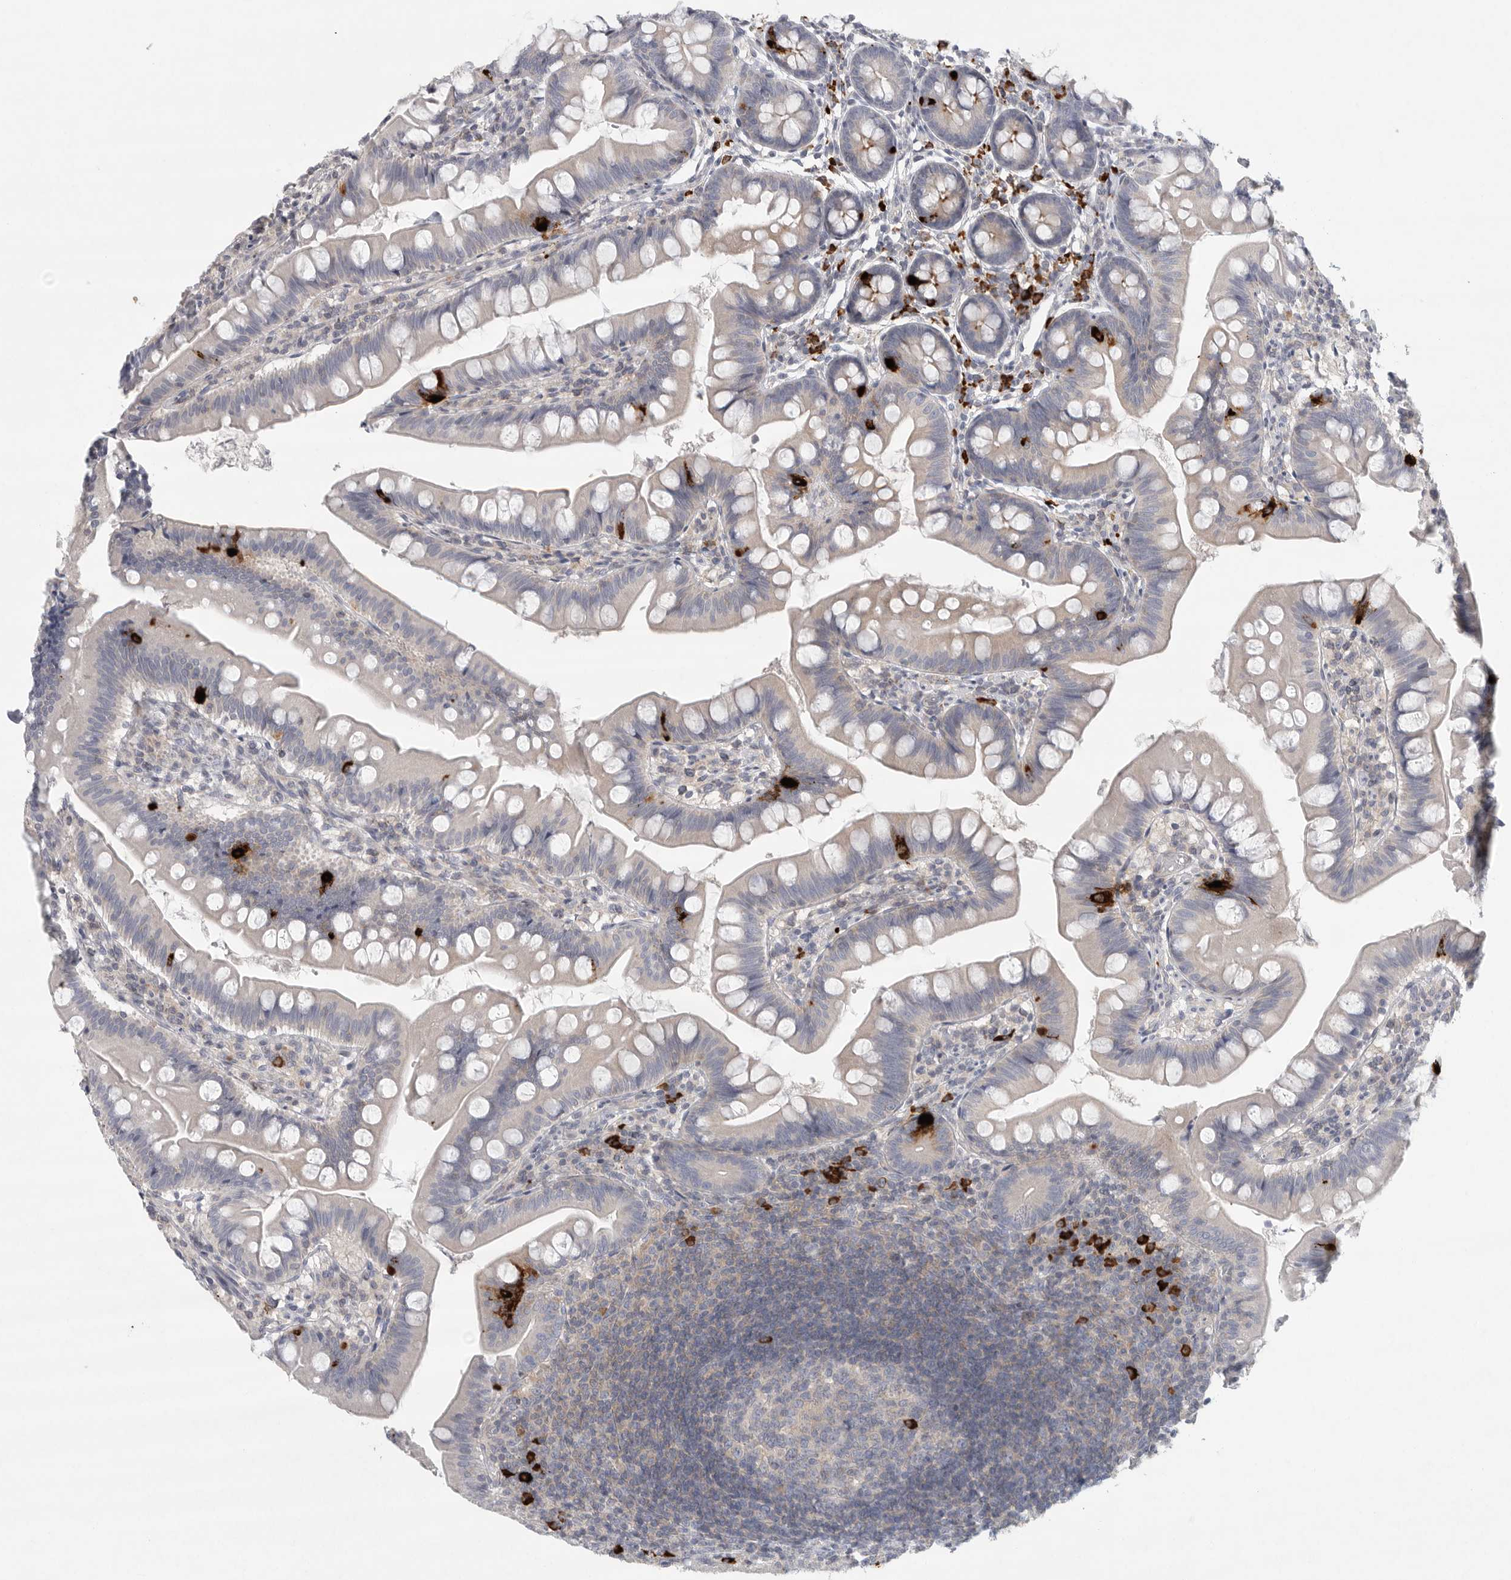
{"staining": {"intensity": "strong", "quantity": "<25%", "location": "cytoplasmic/membranous"}, "tissue": "small intestine", "cell_type": "Glandular cells", "image_type": "normal", "snomed": [{"axis": "morphology", "description": "Normal tissue, NOS"}, {"axis": "topography", "description": "Small intestine"}], "caption": "Immunohistochemical staining of unremarkable human small intestine reveals medium levels of strong cytoplasmic/membranous expression in about <25% of glandular cells.", "gene": "TMEM69", "patient": {"sex": "male", "age": 7}}